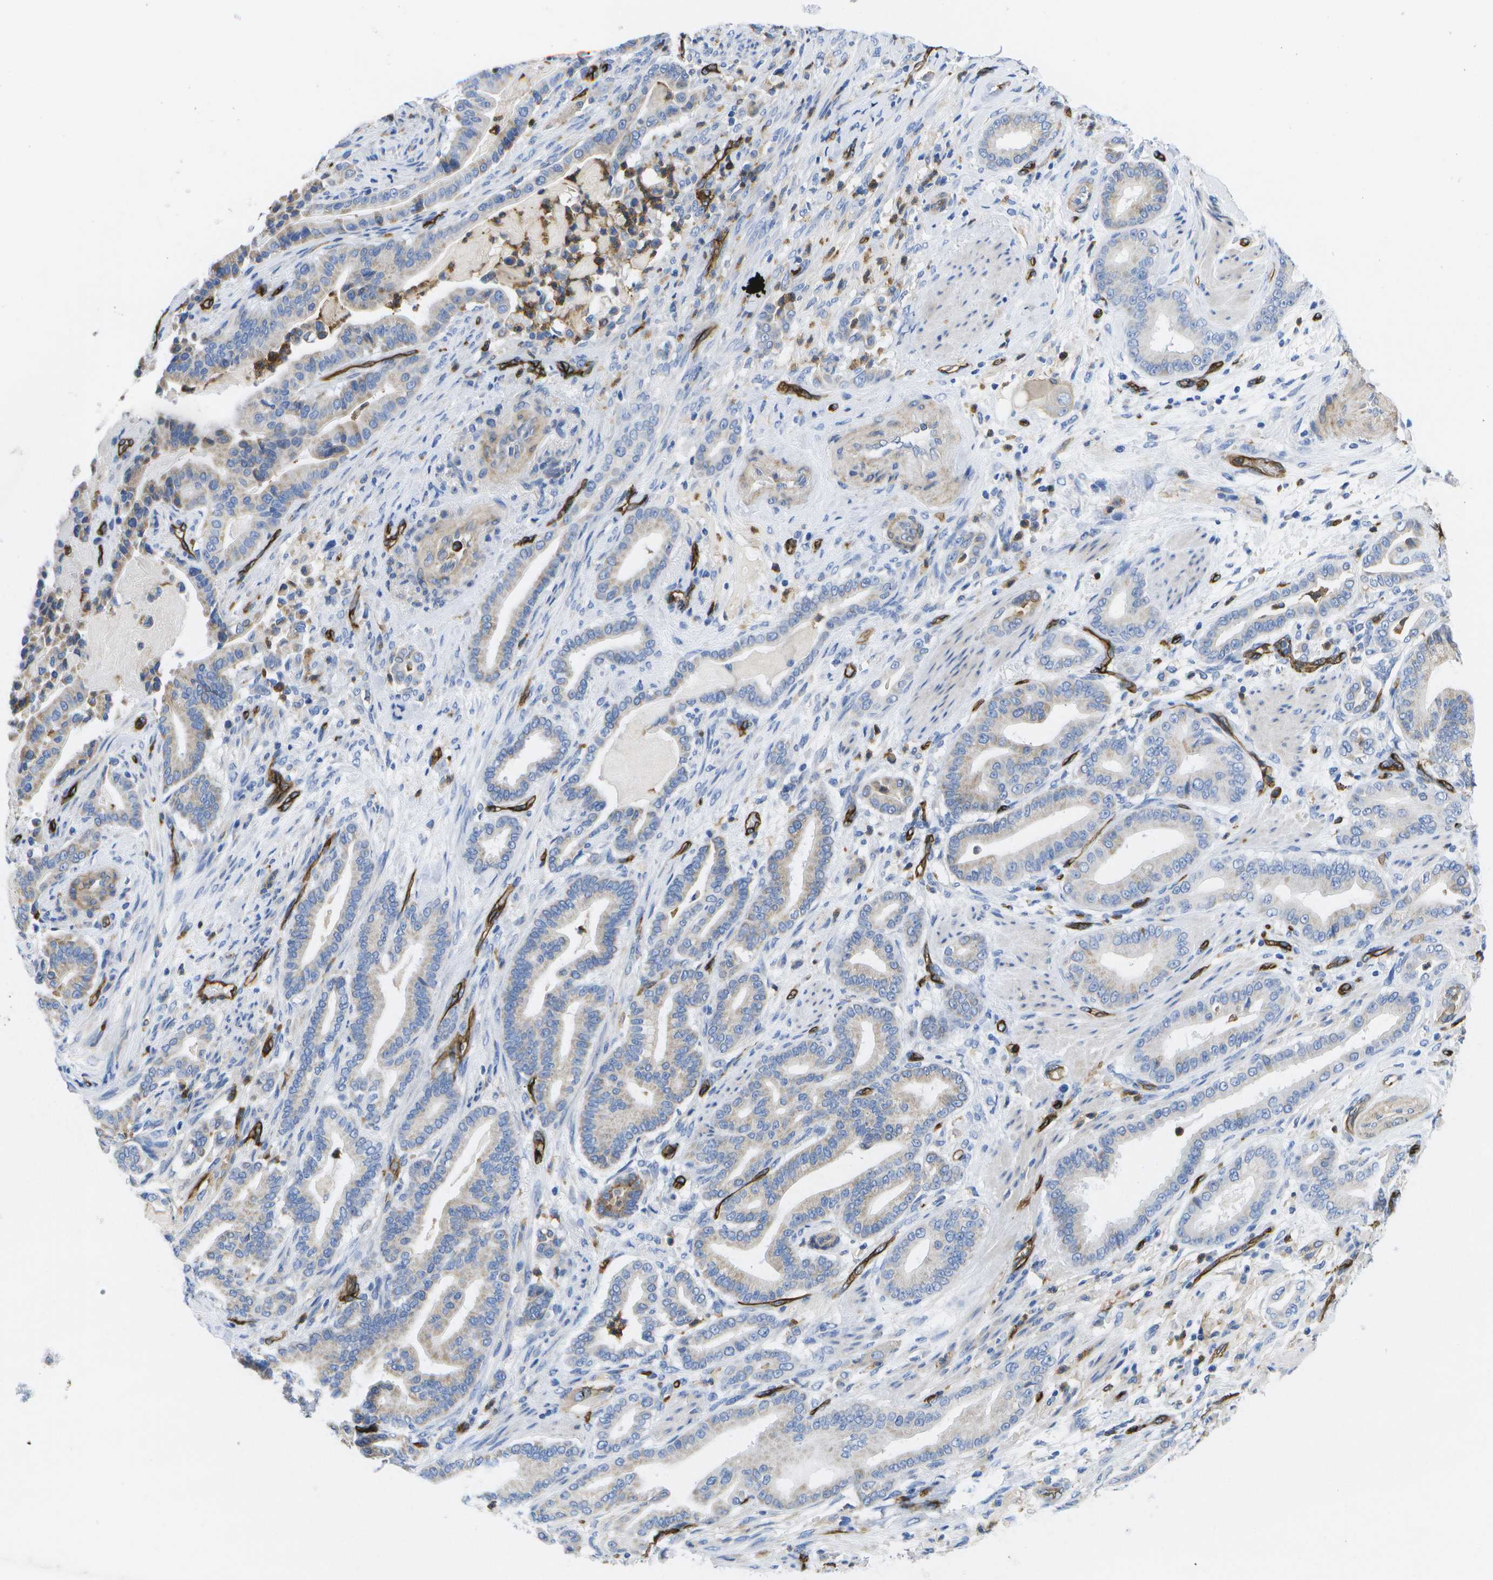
{"staining": {"intensity": "negative", "quantity": "none", "location": "none"}, "tissue": "pancreatic cancer", "cell_type": "Tumor cells", "image_type": "cancer", "snomed": [{"axis": "morphology", "description": "Normal tissue, NOS"}, {"axis": "morphology", "description": "Adenocarcinoma, NOS"}, {"axis": "topography", "description": "Pancreas"}], "caption": "The photomicrograph demonstrates no staining of tumor cells in pancreatic cancer.", "gene": "DYSF", "patient": {"sex": "male", "age": 63}}